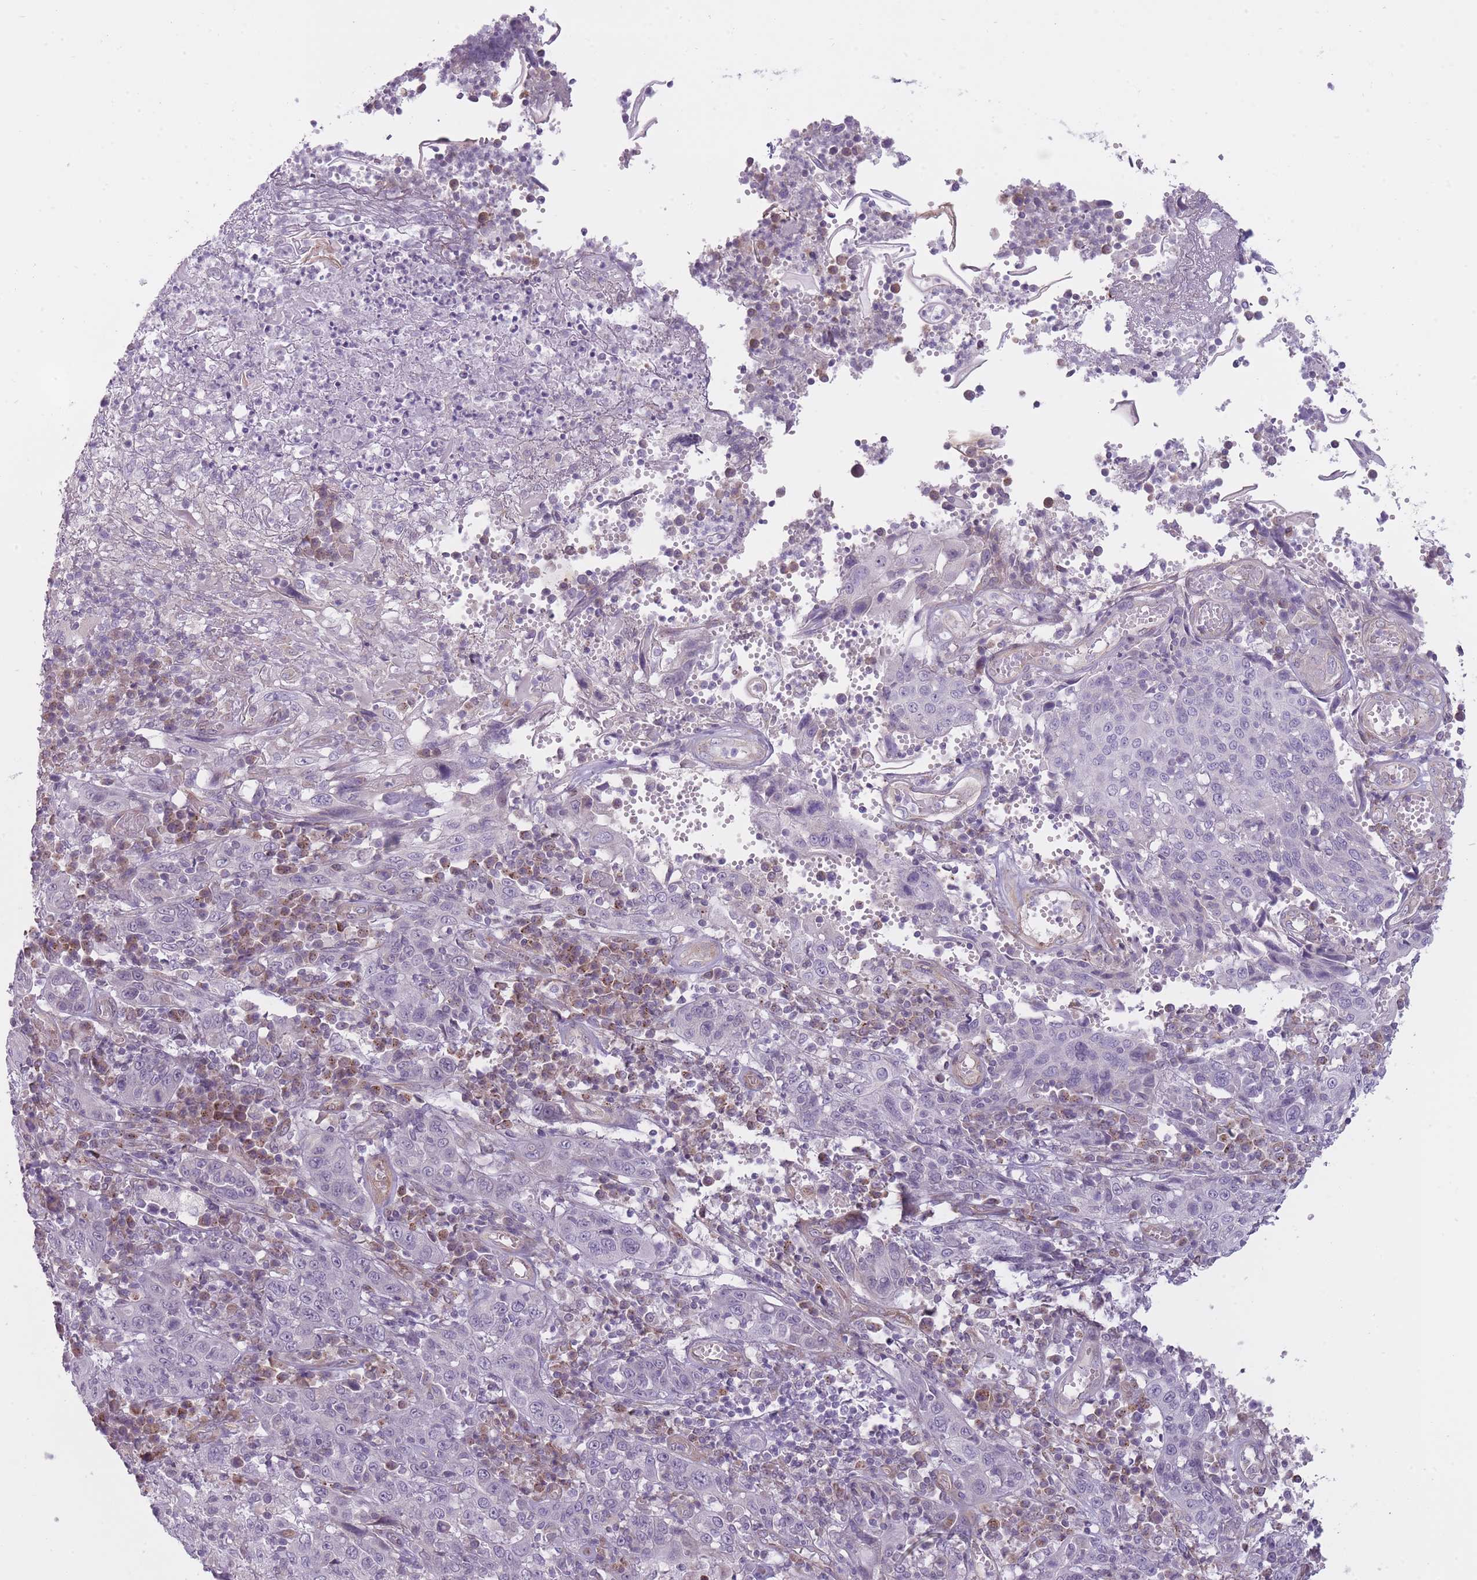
{"staining": {"intensity": "negative", "quantity": "none", "location": "none"}, "tissue": "cervical cancer", "cell_type": "Tumor cells", "image_type": "cancer", "snomed": [{"axis": "morphology", "description": "Squamous cell carcinoma, NOS"}, {"axis": "topography", "description": "Cervix"}], "caption": "The immunohistochemistry micrograph has no significant staining in tumor cells of cervical squamous cell carcinoma tissue.", "gene": "PGRMC2", "patient": {"sex": "female", "age": 46}}